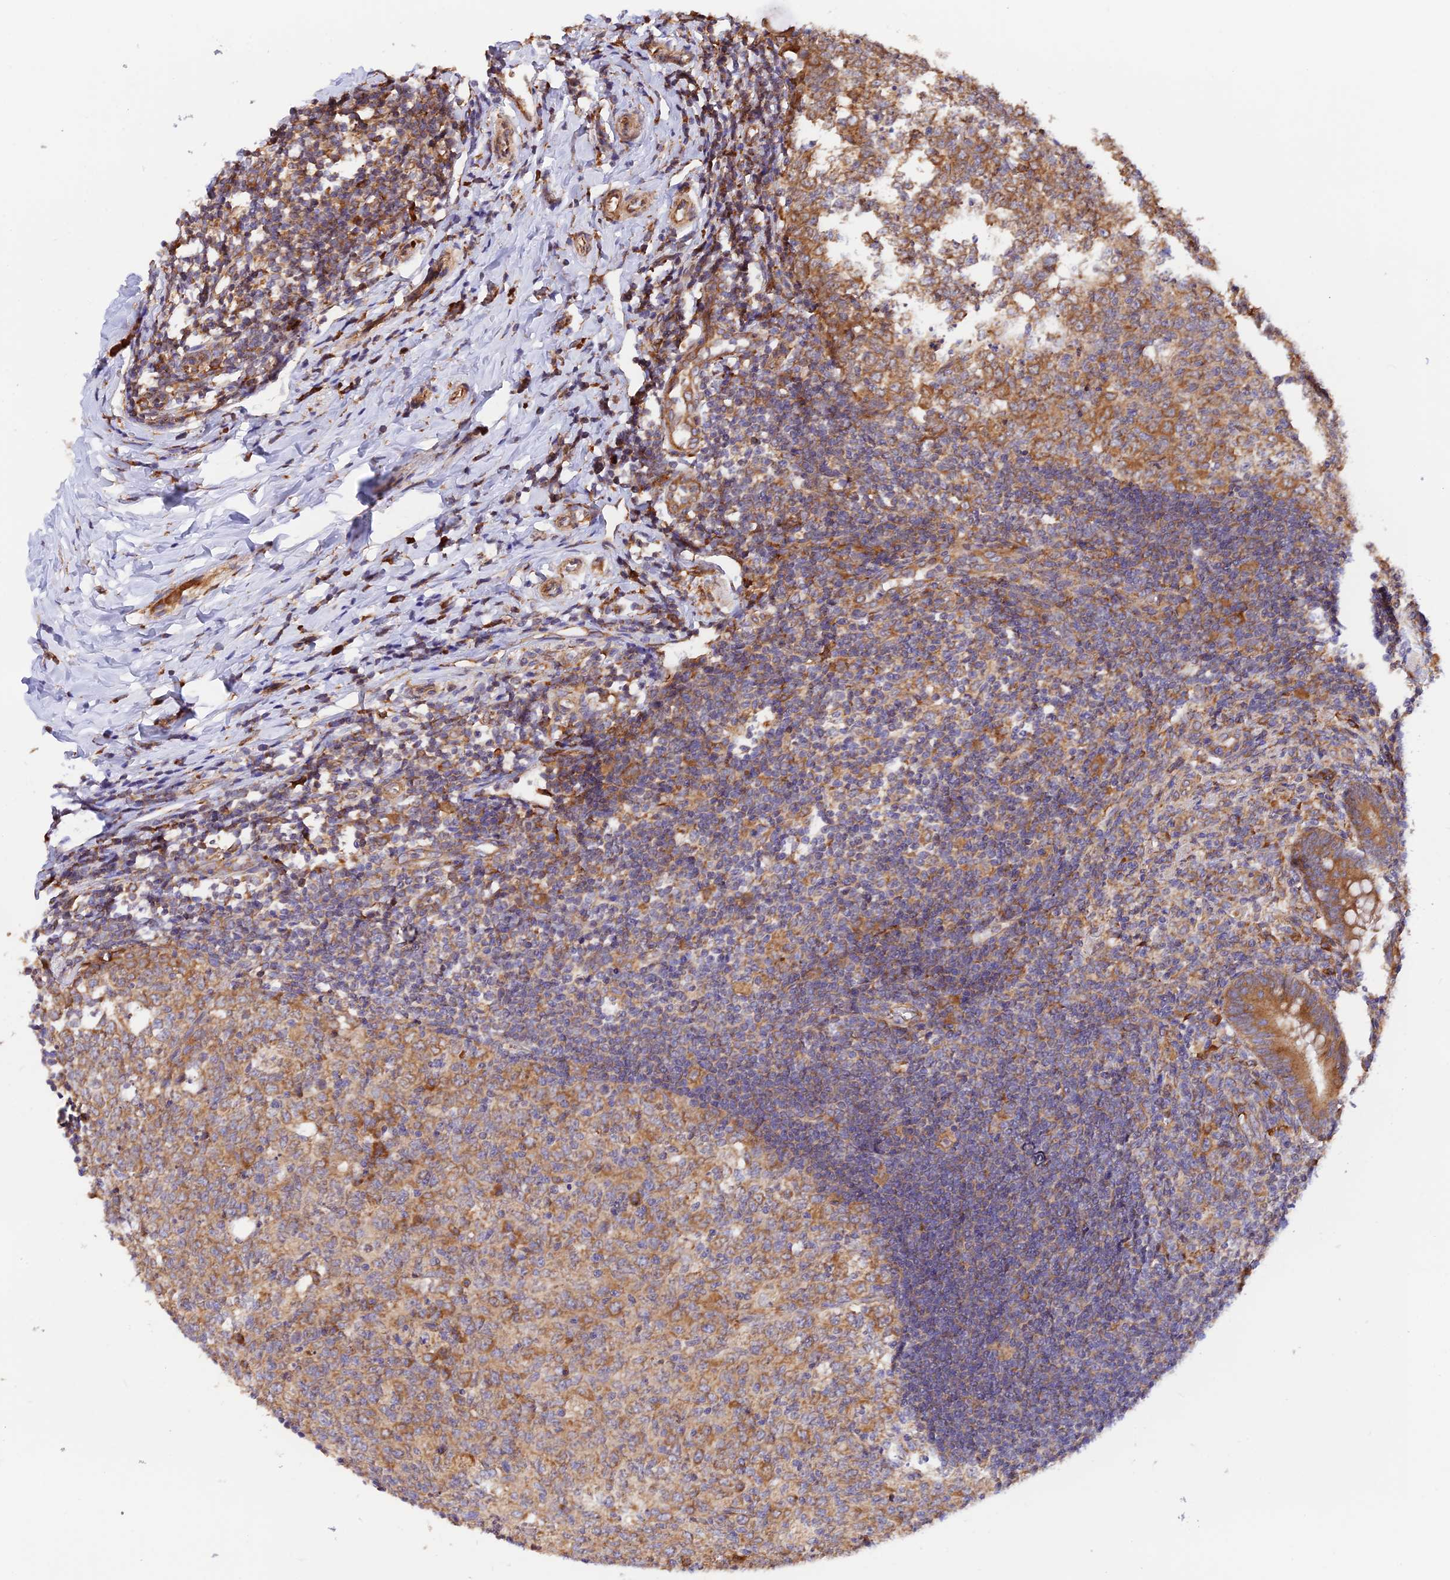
{"staining": {"intensity": "strong", "quantity": ">75%", "location": "cytoplasmic/membranous"}, "tissue": "appendix", "cell_type": "Glandular cells", "image_type": "normal", "snomed": [{"axis": "morphology", "description": "Normal tissue, NOS"}, {"axis": "topography", "description": "Appendix"}], "caption": "Protein staining by immunohistochemistry displays strong cytoplasmic/membranous staining in approximately >75% of glandular cells in normal appendix.", "gene": "RPL5", "patient": {"sex": "male", "age": 14}}